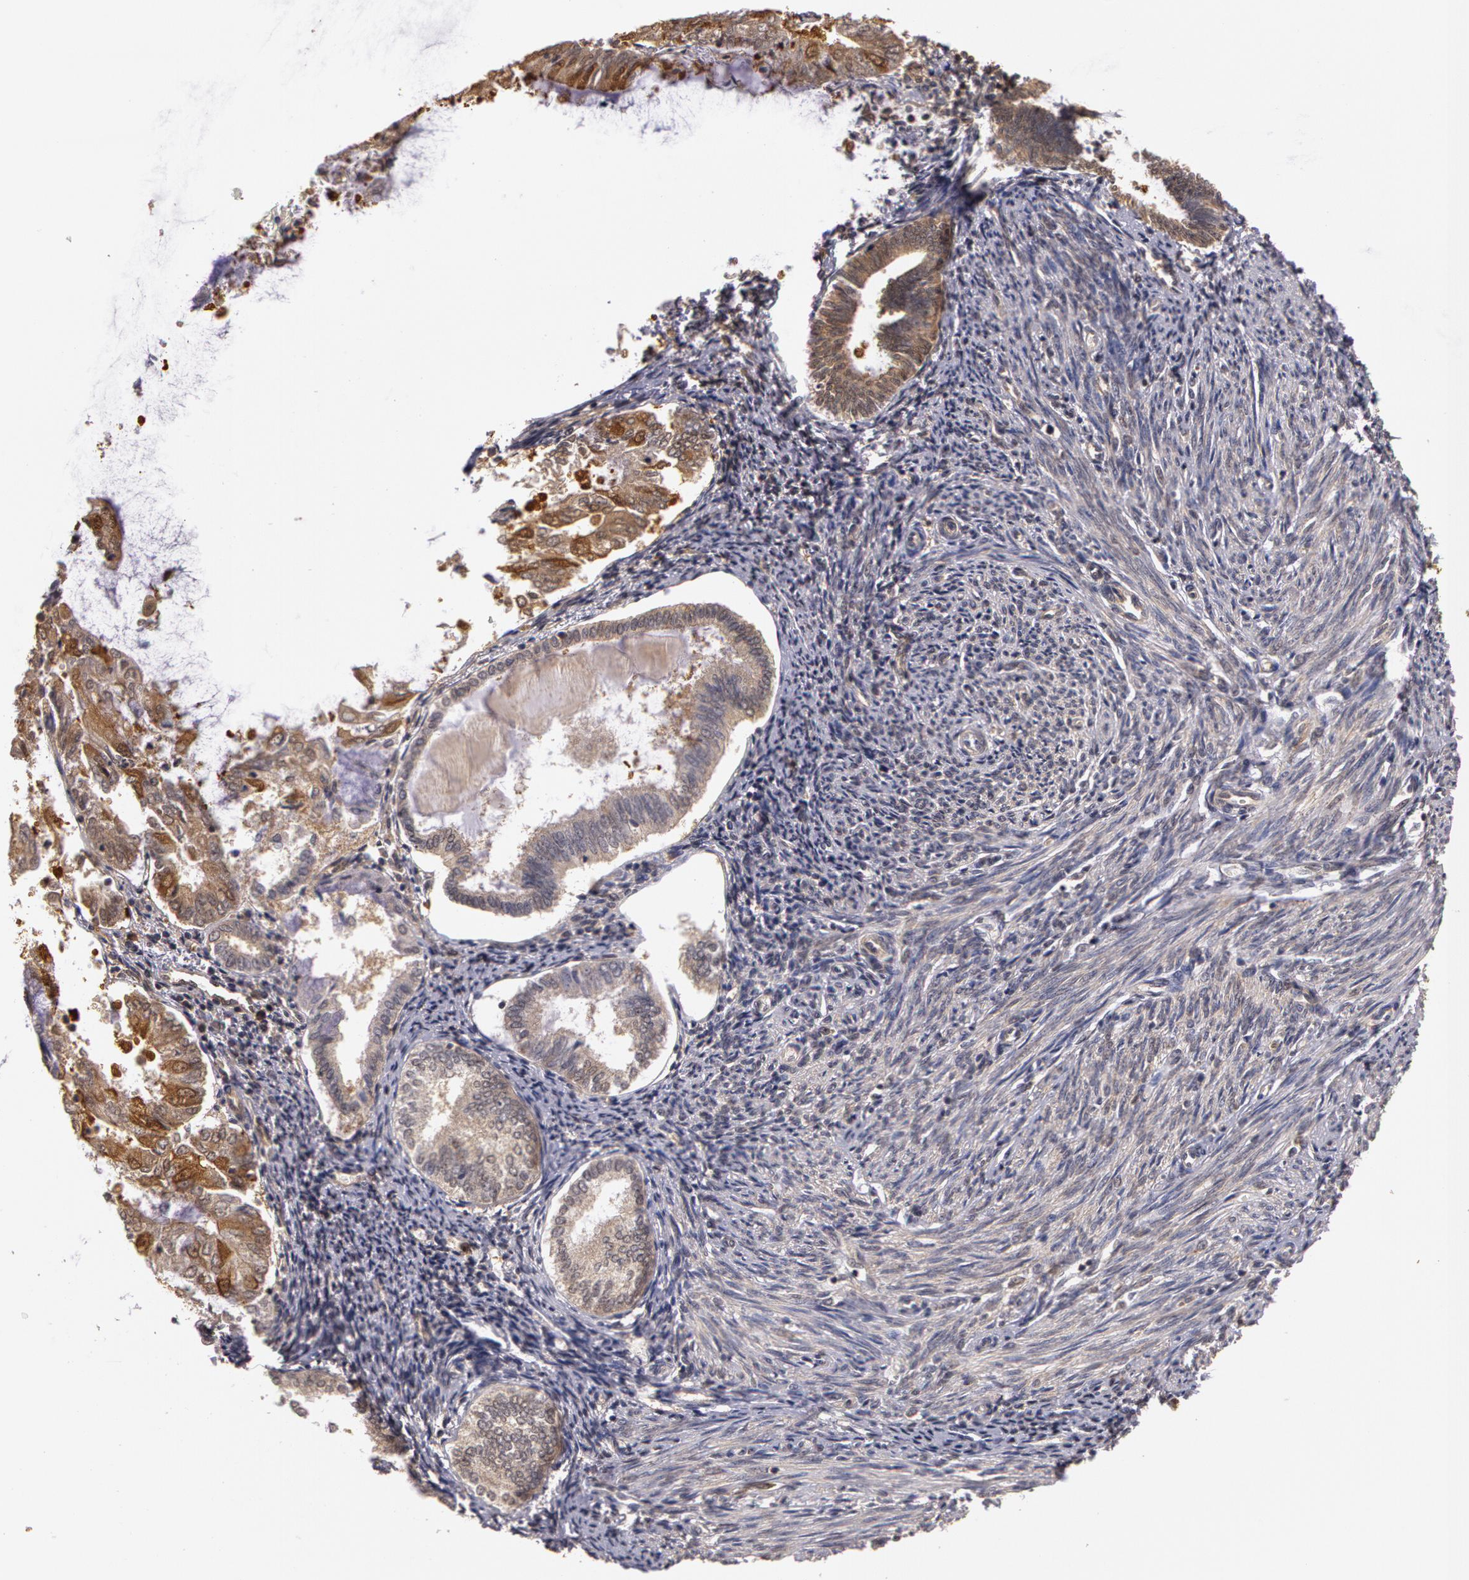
{"staining": {"intensity": "weak", "quantity": "25%-75%", "location": "cytoplasmic/membranous"}, "tissue": "endometrial cancer", "cell_type": "Tumor cells", "image_type": "cancer", "snomed": [{"axis": "morphology", "description": "Adenocarcinoma, NOS"}, {"axis": "topography", "description": "Endometrium"}], "caption": "A micrograph showing weak cytoplasmic/membranous expression in about 25%-75% of tumor cells in endometrial cancer (adenocarcinoma), as visualized by brown immunohistochemical staining.", "gene": "AHSA1", "patient": {"sex": "female", "age": 79}}